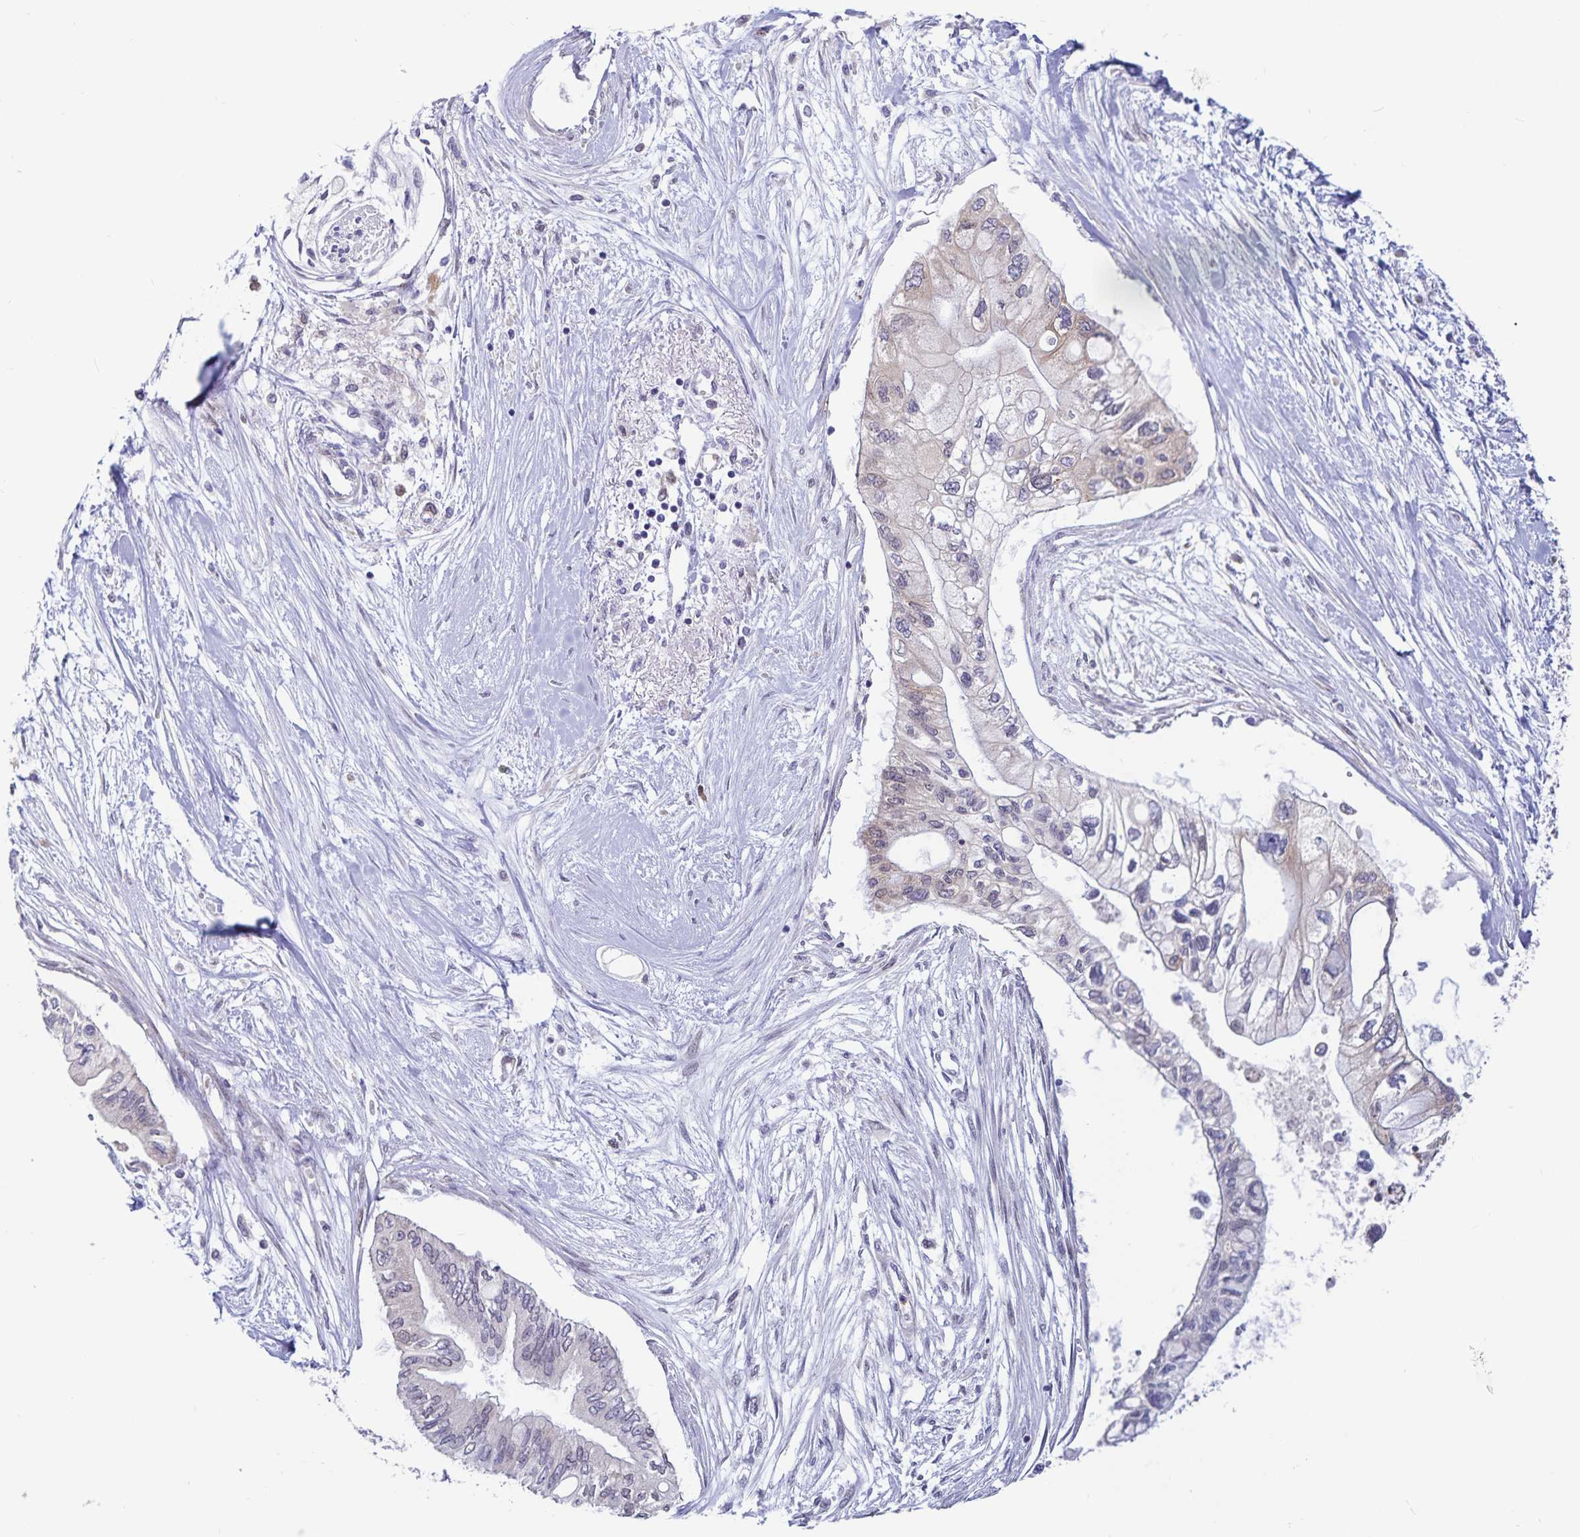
{"staining": {"intensity": "weak", "quantity": "<25%", "location": "cytoplasmic/membranous"}, "tissue": "pancreatic cancer", "cell_type": "Tumor cells", "image_type": "cancer", "snomed": [{"axis": "morphology", "description": "Adenocarcinoma, NOS"}, {"axis": "topography", "description": "Pancreas"}], "caption": "An immunohistochemistry (IHC) image of pancreatic cancer is shown. There is no staining in tumor cells of pancreatic cancer.", "gene": "ATP2A2", "patient": {"sex": "female", "age": 77}}